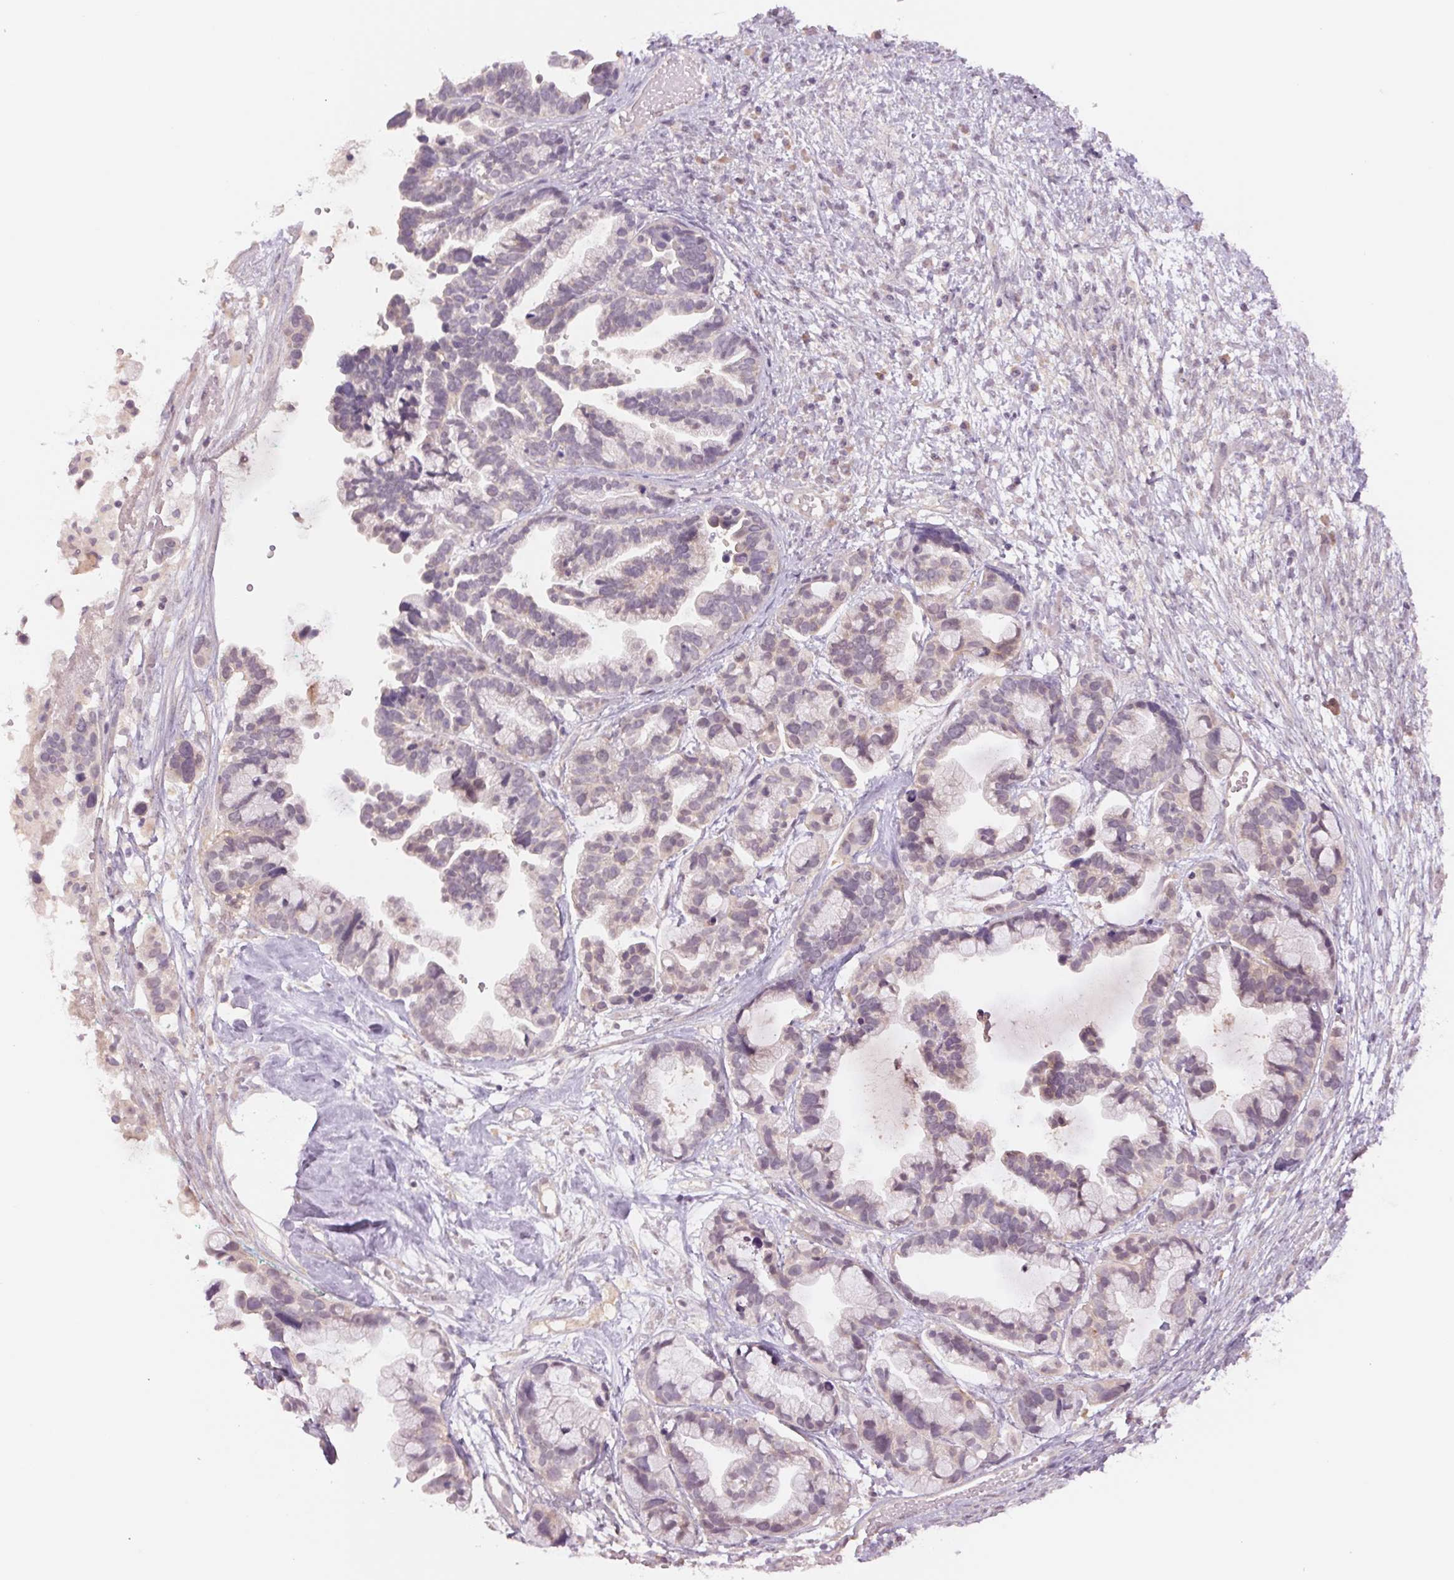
{"staining": {"intensity": "negative", "quantity": "none", "location": "none"}, "tissue": "ovarian cancer", "cell_type": "Tumor cells", "image_type": "cancer", "snomed": [{"axis": "morphology", "description": "Cystadenocarcinoma, serous, NOS"}, {"axis": "topography", "description": "Ovary"}], "caption": "Tumor cells are negative for brown protein staining in ovarian serous cystadenocarcinoma.", "gene": "PPIA", "patient": {"sex": "female", "age": 56}}